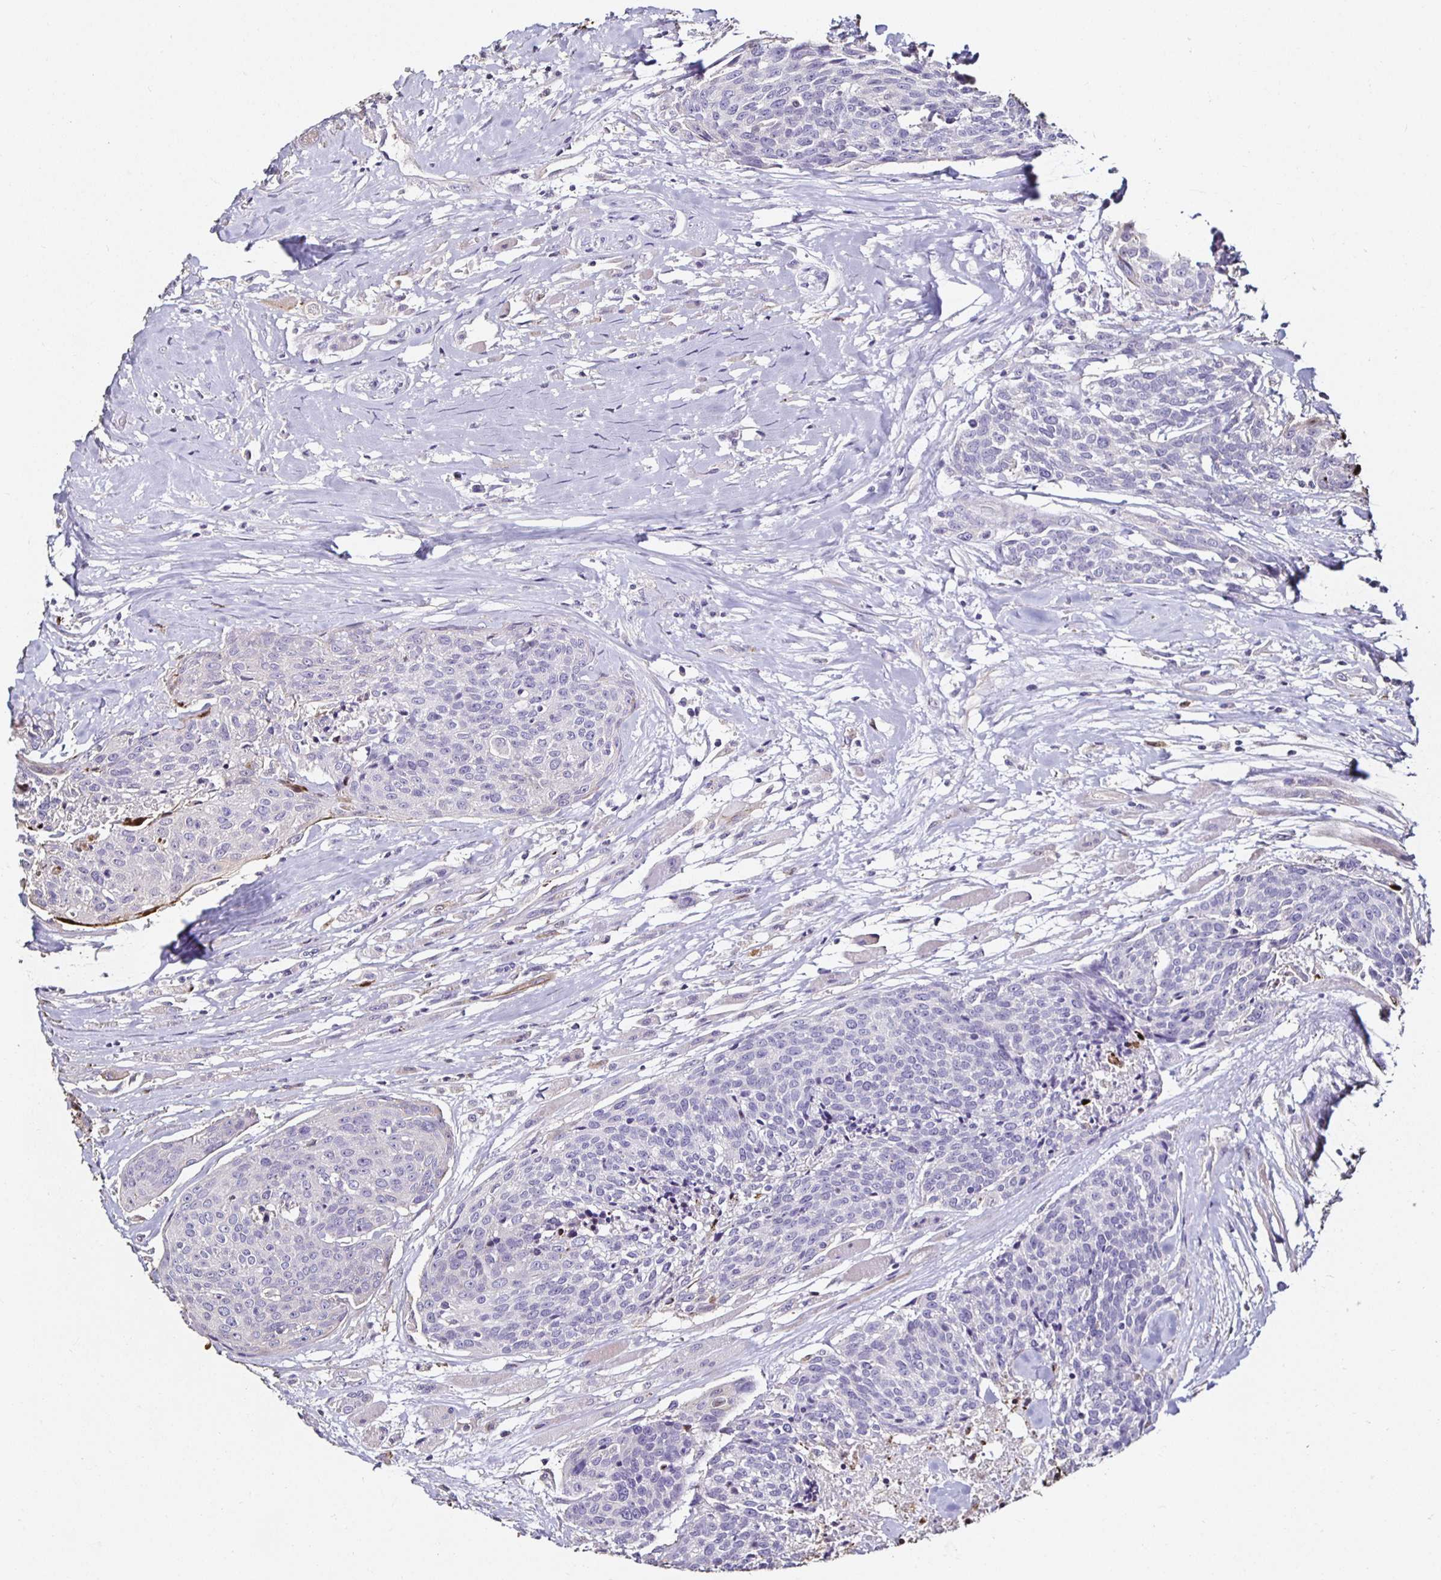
{"staining": {"intensity": "negative", "quantity": "none", "location": "none"}, "tissue": "head and neck cancer", "cell_type": "Tumor cells", "image_type": "cancer", "snomed": [{"axis": "morphology", "description": "Squamous cell carcinoma, NOS"}, {"axis": "topography", "description": "Oral tissue"}, {"axis": "topography", "description": "Head-Neck"}], "caption": "Immunohistochemical staining of human head and neck cancer (squamous cell carcinoma) reveals no significant staining in tumor cells.", "gene": "TLR4", "patient": {"sex": "male", "age": 64}}